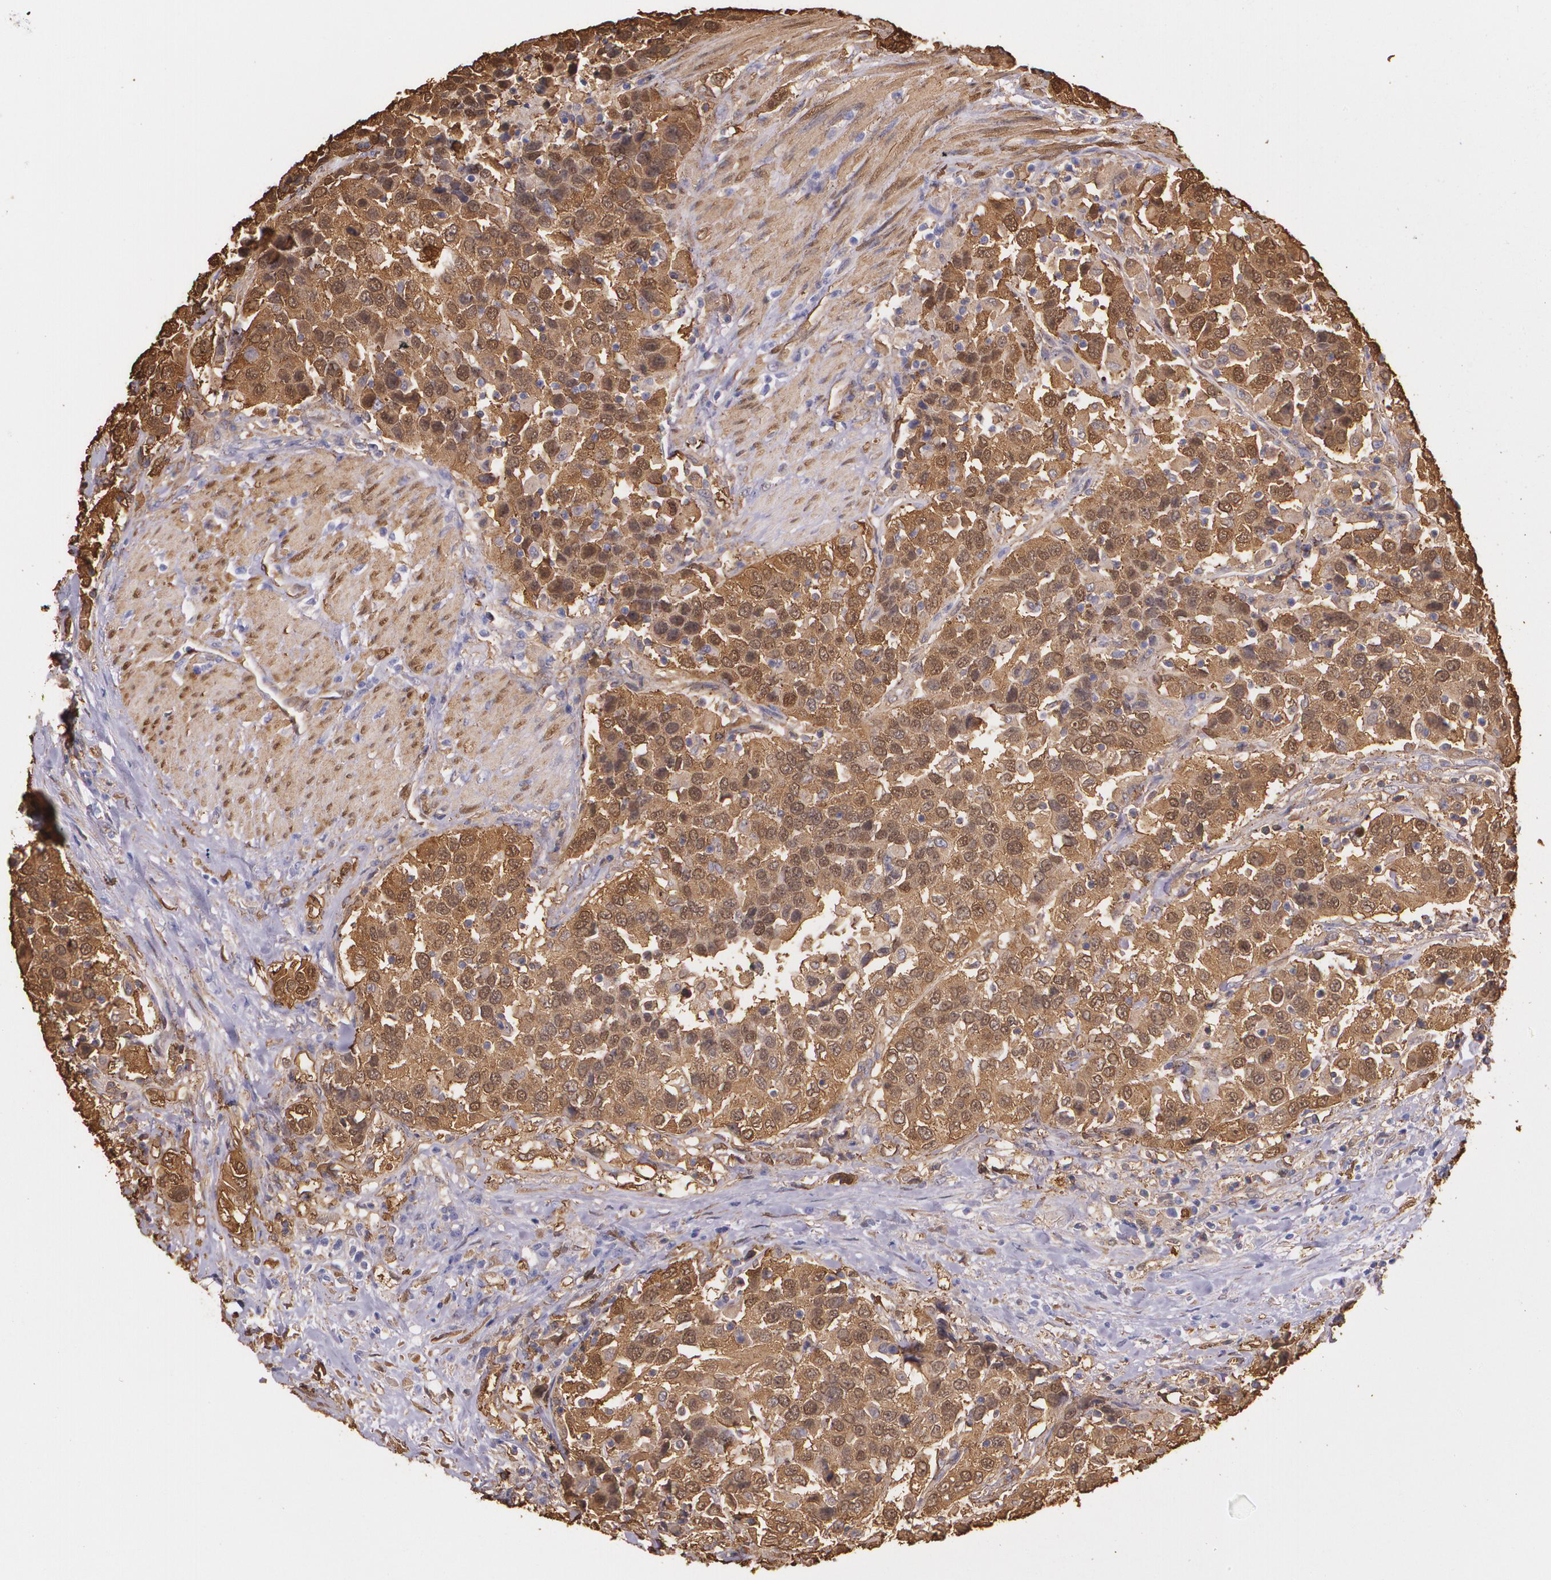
{"staining": {"intensity": "moderate", "quantity": ">75%", "location": "cytoplasmic/membranous,nuclear"}, "tissue": "urothelial cancer", "cell_type": "Tumor cells", "image_type": "cancer", "snomed": [{"axis": "morphology", "description": "Urothelial carcinoma, High grade"}, {"axis": "topography", "description": "Urinary bladder"}], "caption": "Urothelial carcinoma (high-grade) stained for a protein (brown) demonstrates moderate cytoplasmic/membranous and nuclear positive positivity in about >75% of tumor cells.", "gene": "MMP2", "patient": {"sex": "female", "age": 80}}